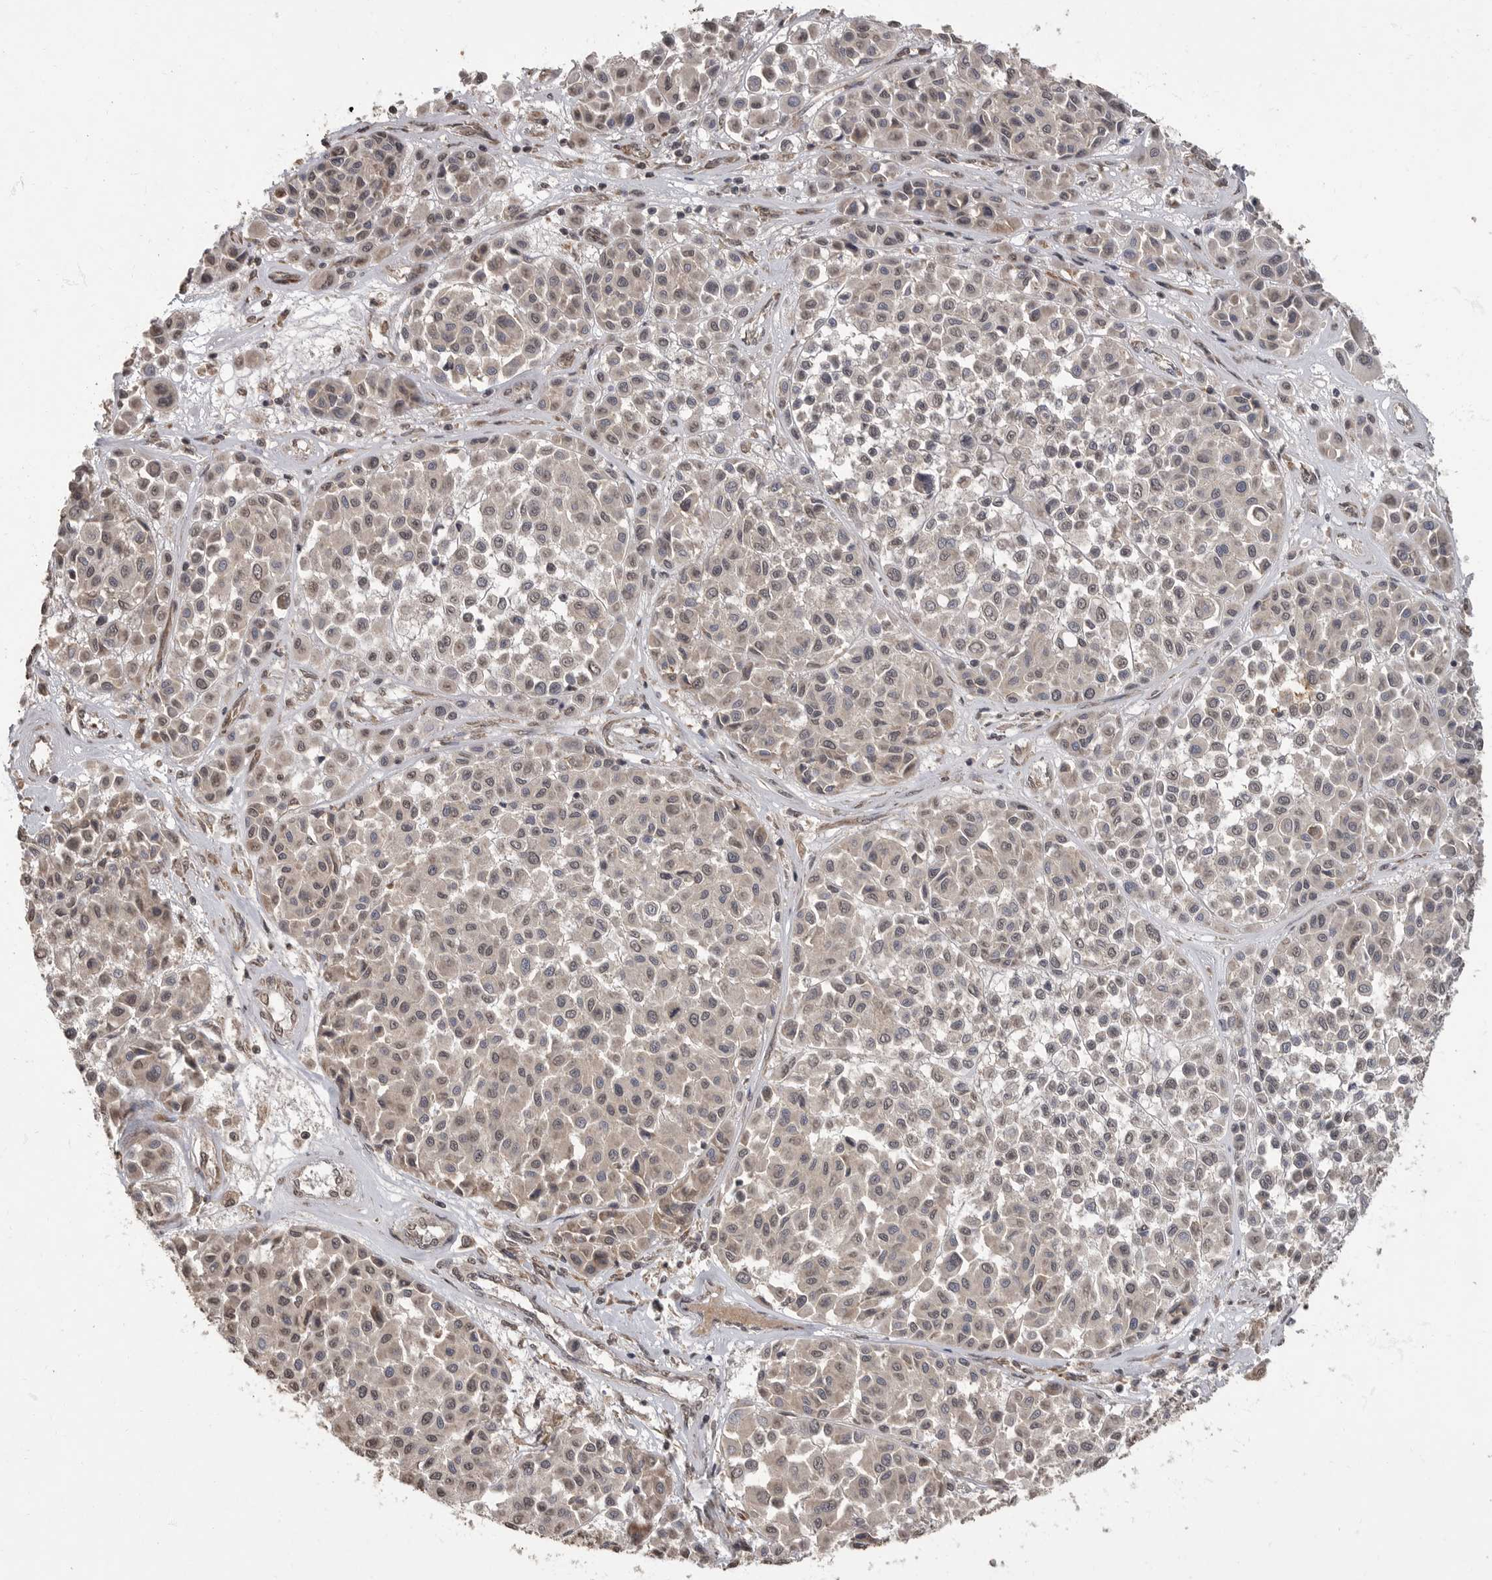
{"staining": {"intensity": "negative", "quantity": "none", "location": "none"}, "tissue": "melanoma", "cell_type": "Tumor cells", "image_type": "cancer", "snomed": [{"axis": "morphology", "description": "Malignant melanoma, Metastatic site"}, {"axis": "topography", "description": "Soft tissue"}], "caption": "There is no significant staining in tumor cells of melanoma.", "gene": "MAFG", "patient": {"sex": "male", "age": 41}}